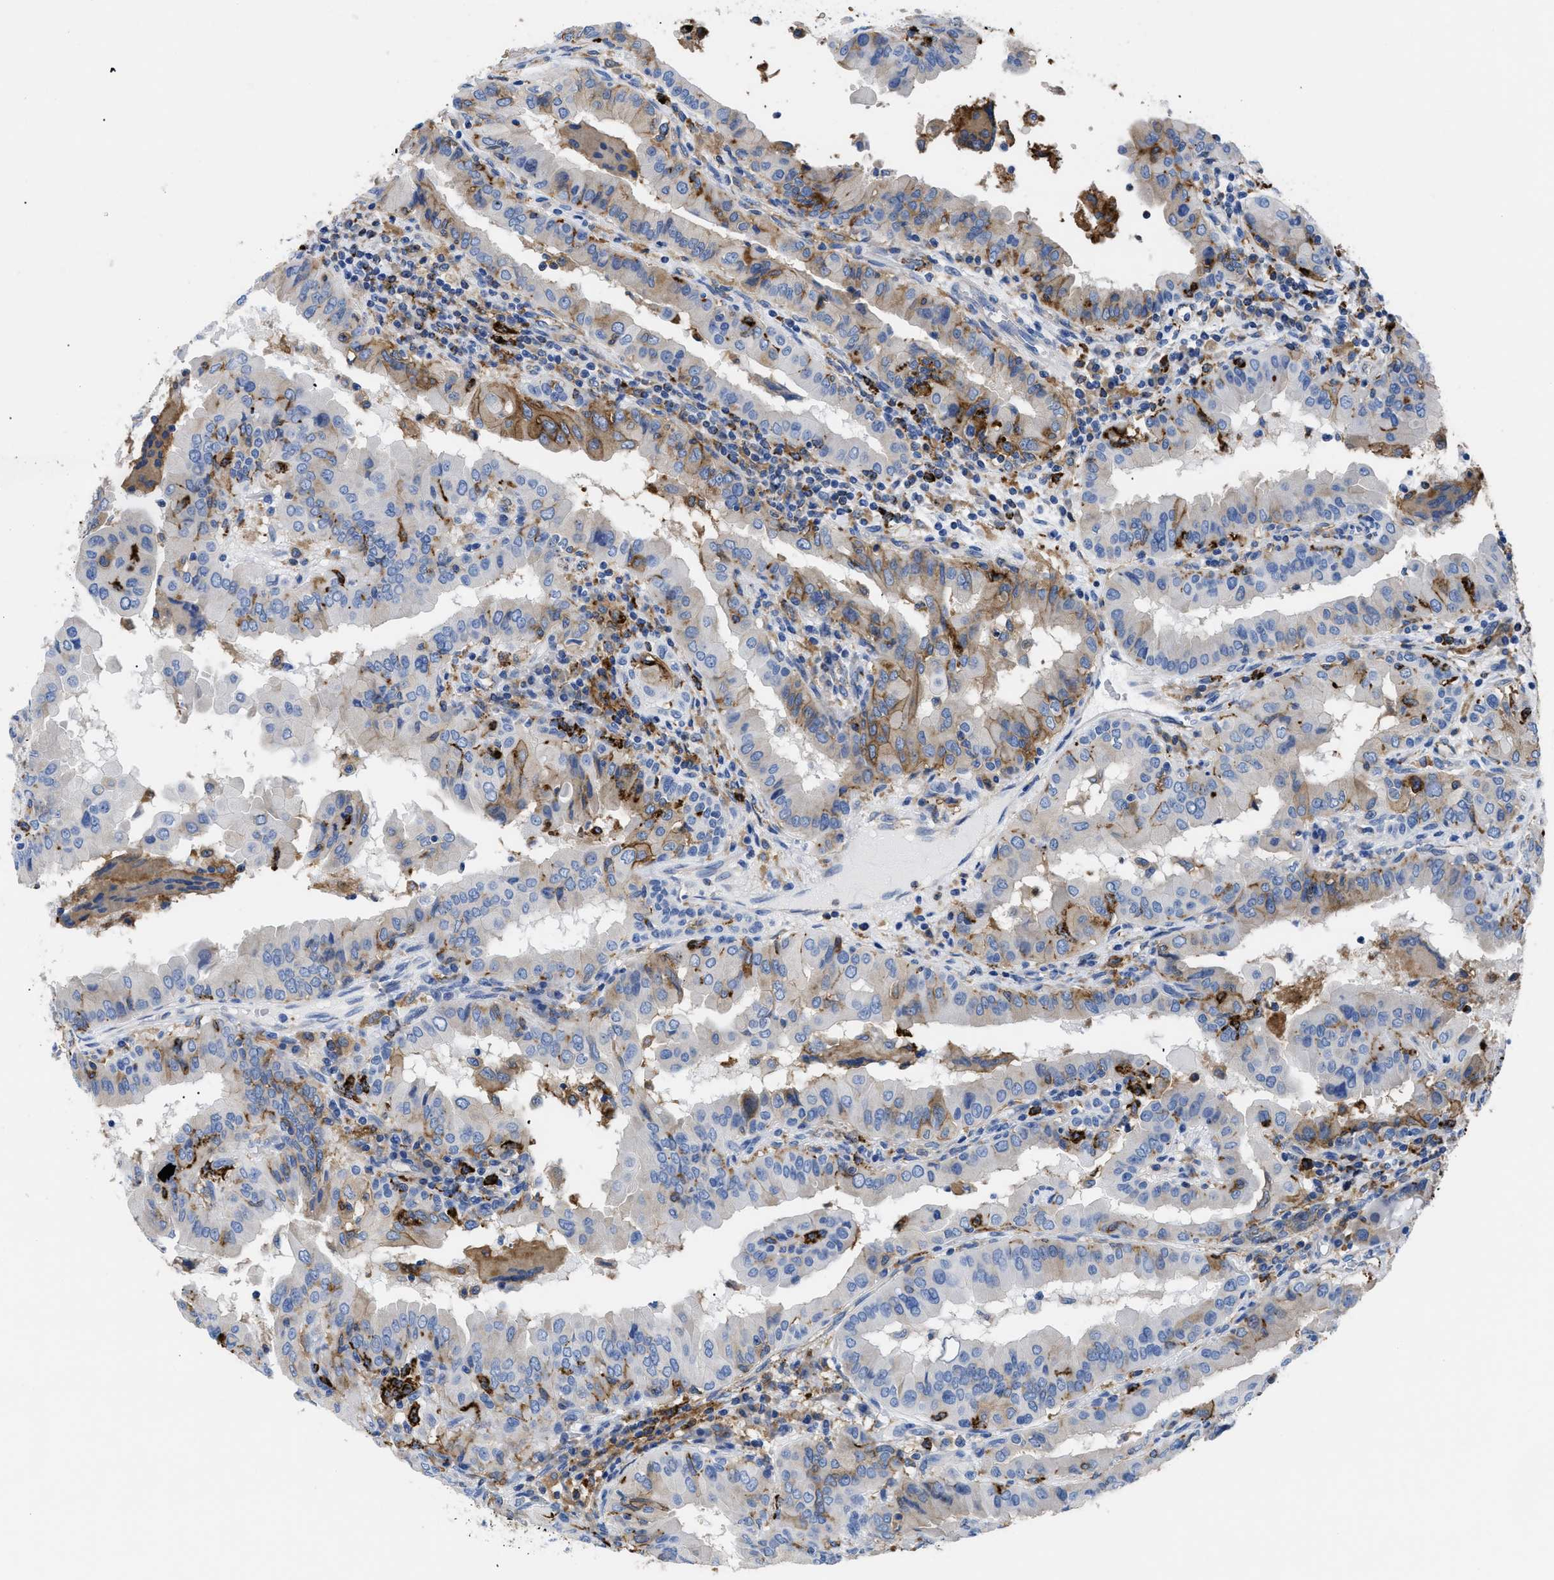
{"staining": {"intensity": "moderate", "quantity": "<25%", "location": "cytoplasmic/membranous"}, "tissue": "thyroid cancer", "cell_type": "Tumor cells", "image_type": "cancer", "snomed": [{"axis": "morphology", "description": "Papillary adenocarcinoma, NOS"}, {"axis": "topography", "description": "Thyroid gland"}], "caption": "The immunohistochemical stain shows moderate cytoplasmic/membranous positivity in tumor cells of papillary adenocarcinoma (thyroid) tissue. Nuclei are stained in blue.", "gene": "HLA-DPA1", "patient": {"sex": "male", "age": 33}}